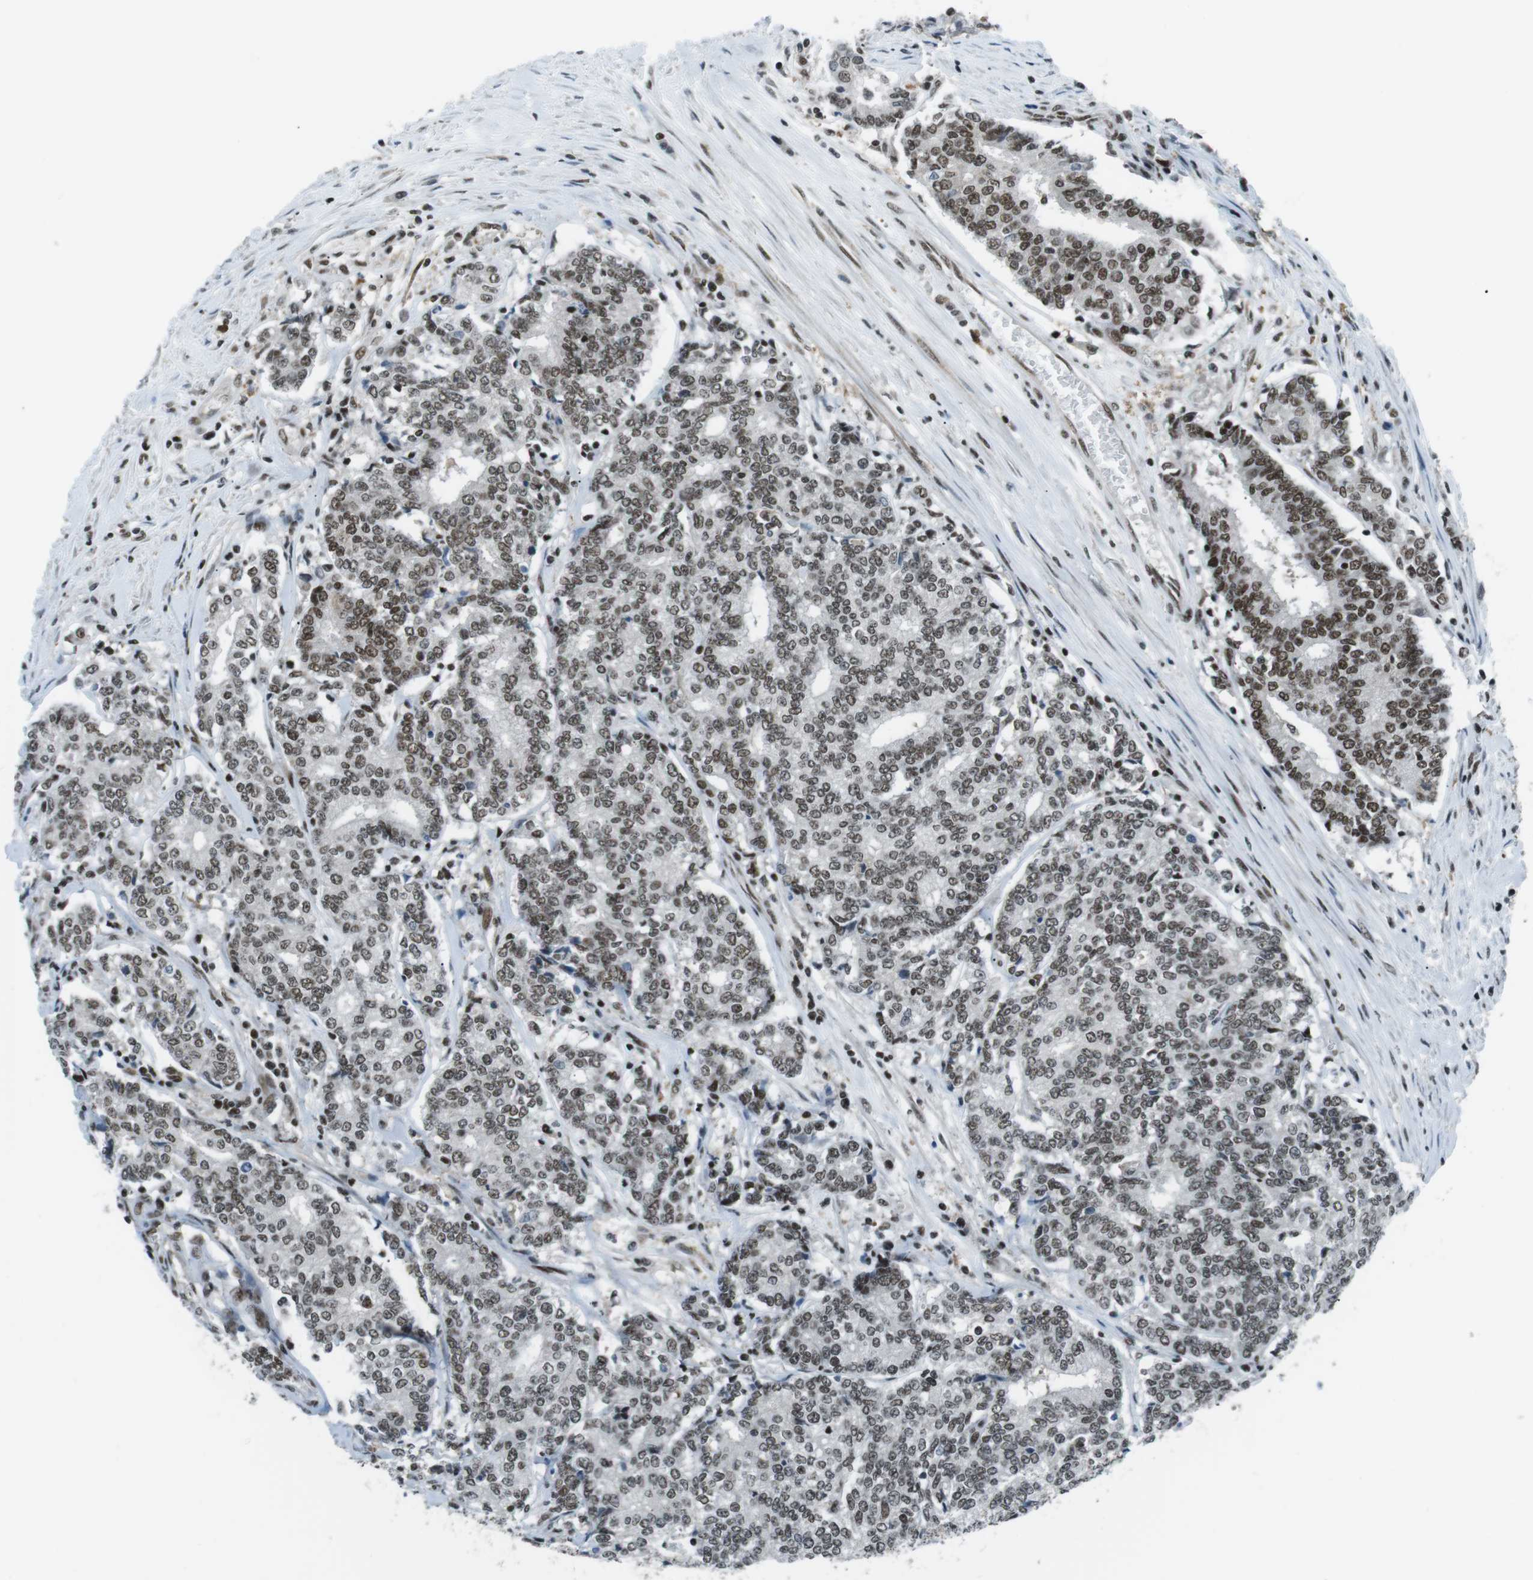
{"staining": {"intensity": "strong", "quantity": ">75%", "location": "nuclear"}, "tissue": "prostate cancer", "cell_type": "Tumor cells", "image_type": "cancer", "snomed": [{"axis": "morphology", "description": "Normal tissue, NOS"}, {"axis": "morphology", "description": "Adenocarcinoma, High grade"}, {"axis": "topography", "description": "Prostate"}, {"axis": "topography", "description": "Seminal veicle"}], "caption": "Immunohistochemistry (IHC) staining of high-grade adenocarcinoma (prostate), which exhibits high levels of strong nuclear staining in about >75% of tumor cells indicating strong nuclear protein positivity. The staining was performed using DAB (3,3'-diaminobenzidine) (brown) for protein detection and nuclei were counterstained in hematoxylin (blue).", "gene": "TAF1", "patient": {"sex": "male", "age": 55}}